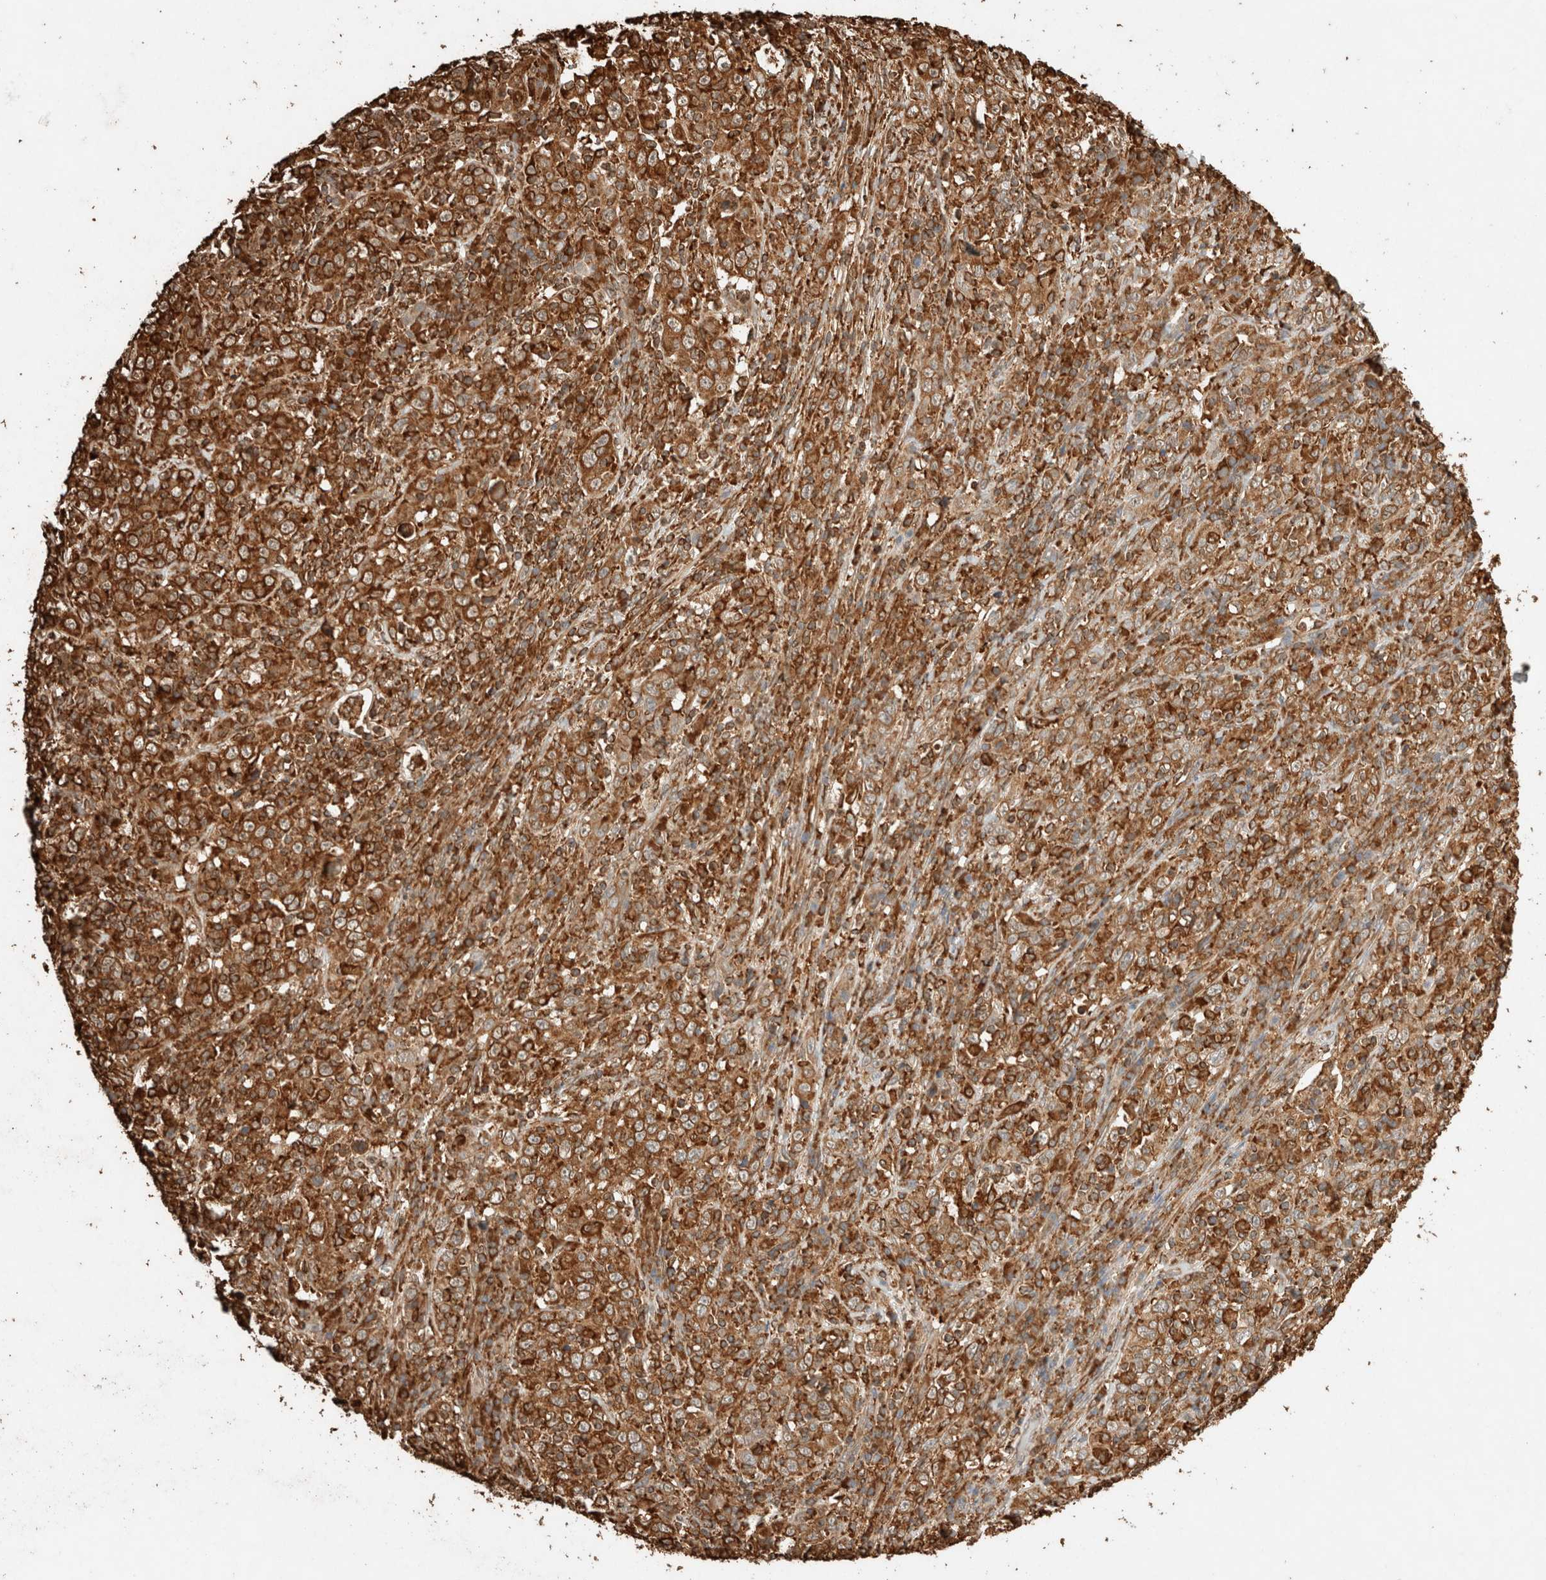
{"staining": {"intensity": "moderate", "quantity": ">75%", "location": "cytoplasmic/membranous"}, "tissue": "cervical cancer", "cell_type": "Tumor cells", "image_type": "cancer", "snomed": [{"axis": "morphology", "description": "Squamous cell carcinoma, NOS"}, {"axis": "topography", "description": "Cervix"}], "caption": "DAB immunohistochemical staining of human cervical cancer (squamous cell carcinoma) exhibits moderate cytoplasmic/membranous protein expression in about >75% of tumor cells.", "gene": "ERAP1", "patient": {"sex": "female", "age": 46}}